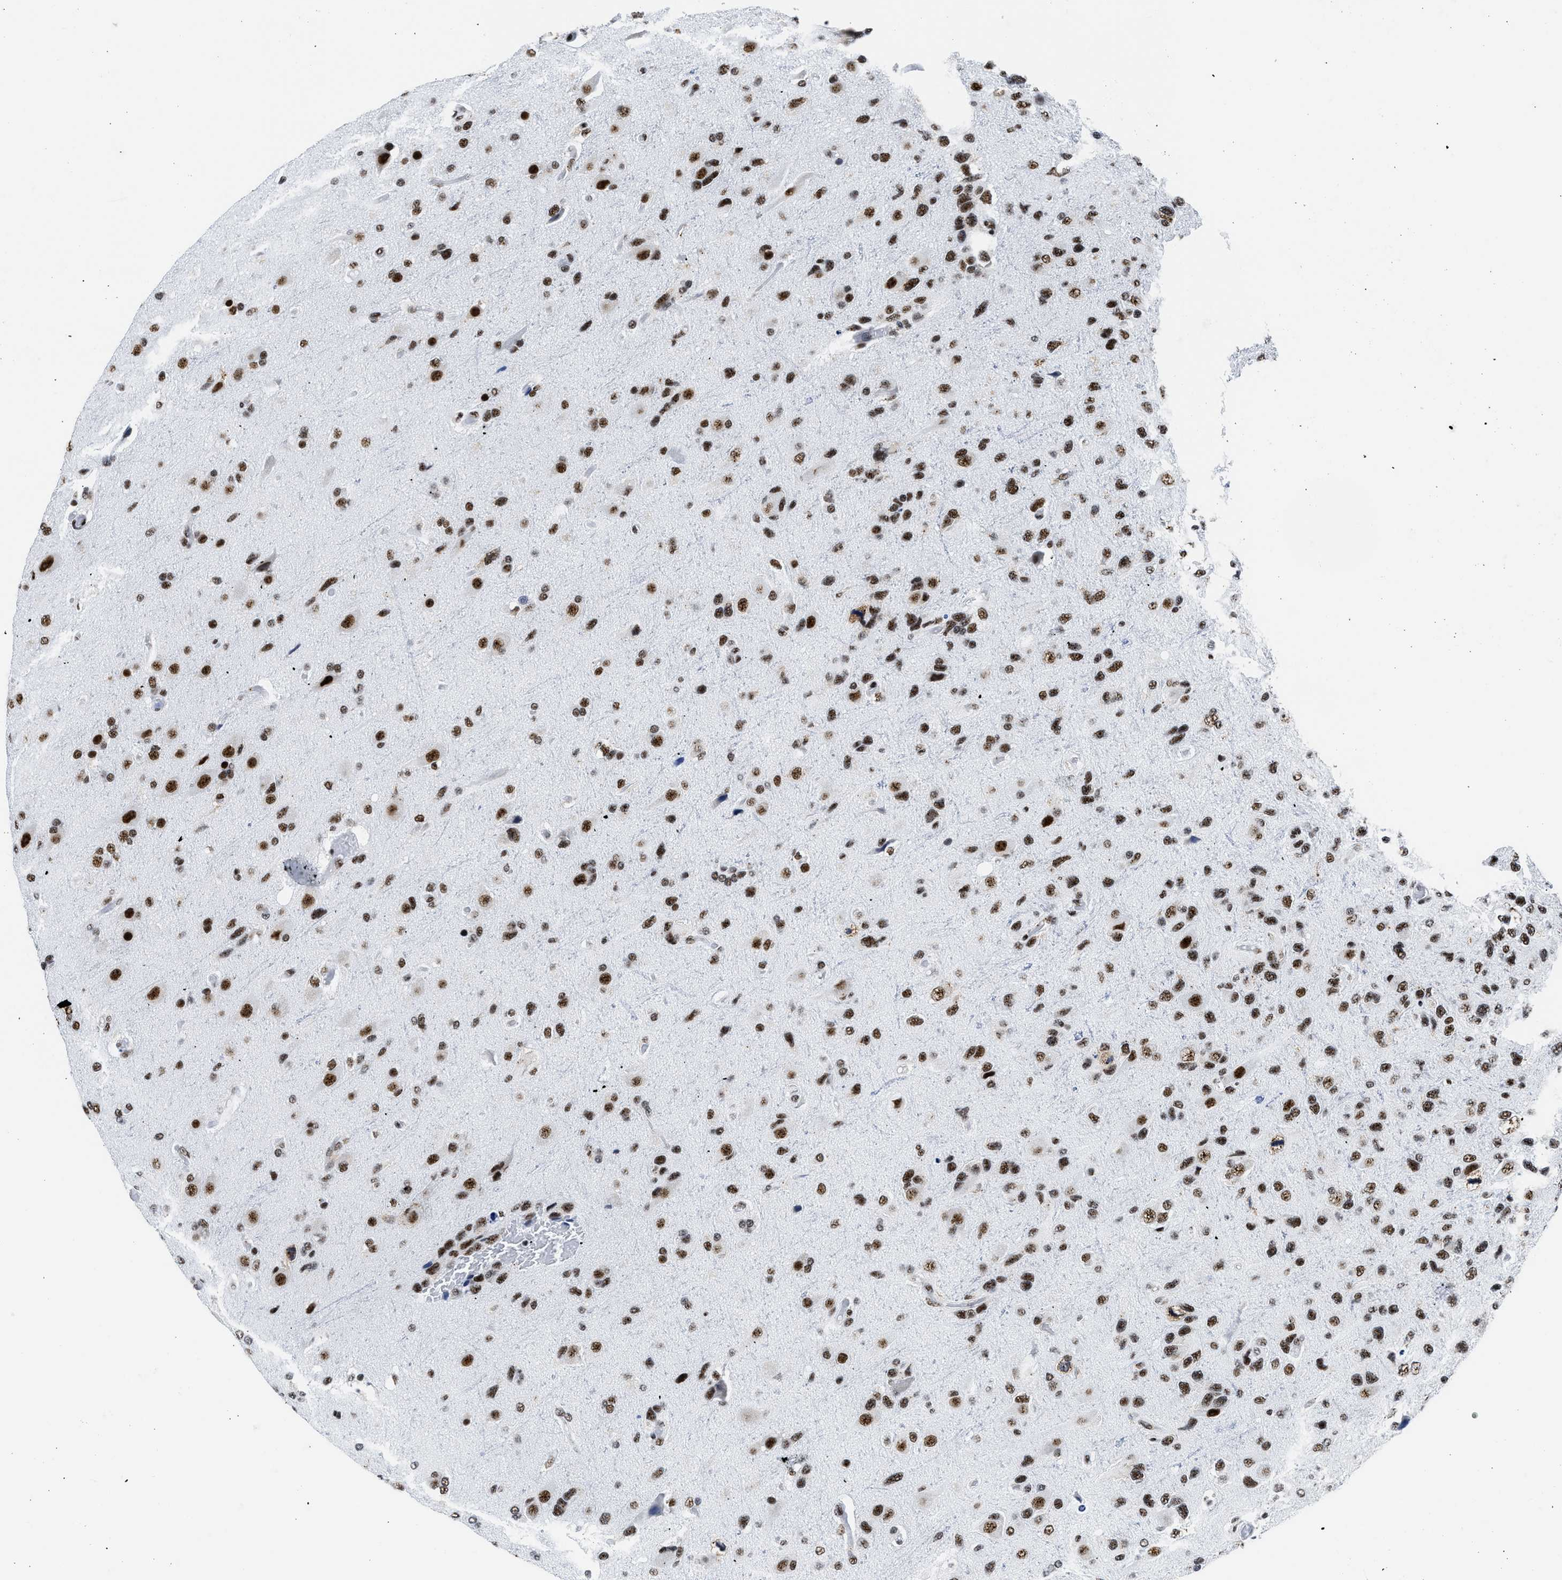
{"staining": {"intensity": "strong", "quantity": ">75%", "location": "nuclear"}, "tissue": "glioma", "cell_type": "Tumor cells", "image_type": "cancer", "snomed": [{"axis": "morphology", "description": "Glioma, malignant, High grade"}, {"axis": "topography", "description": "Brain"}], "caption": "Protein analysis of malignant glioma (high-grade) tissue displays strong nuclear positivity in about >75% of tumor cells. The protein of interest is stained brown, and the nuclei are stained in blue (DAB IHC with brightfield microscopy, high magnification).", "gene": "RBM8A", "patient": {"sex": "female", "age": 58}}